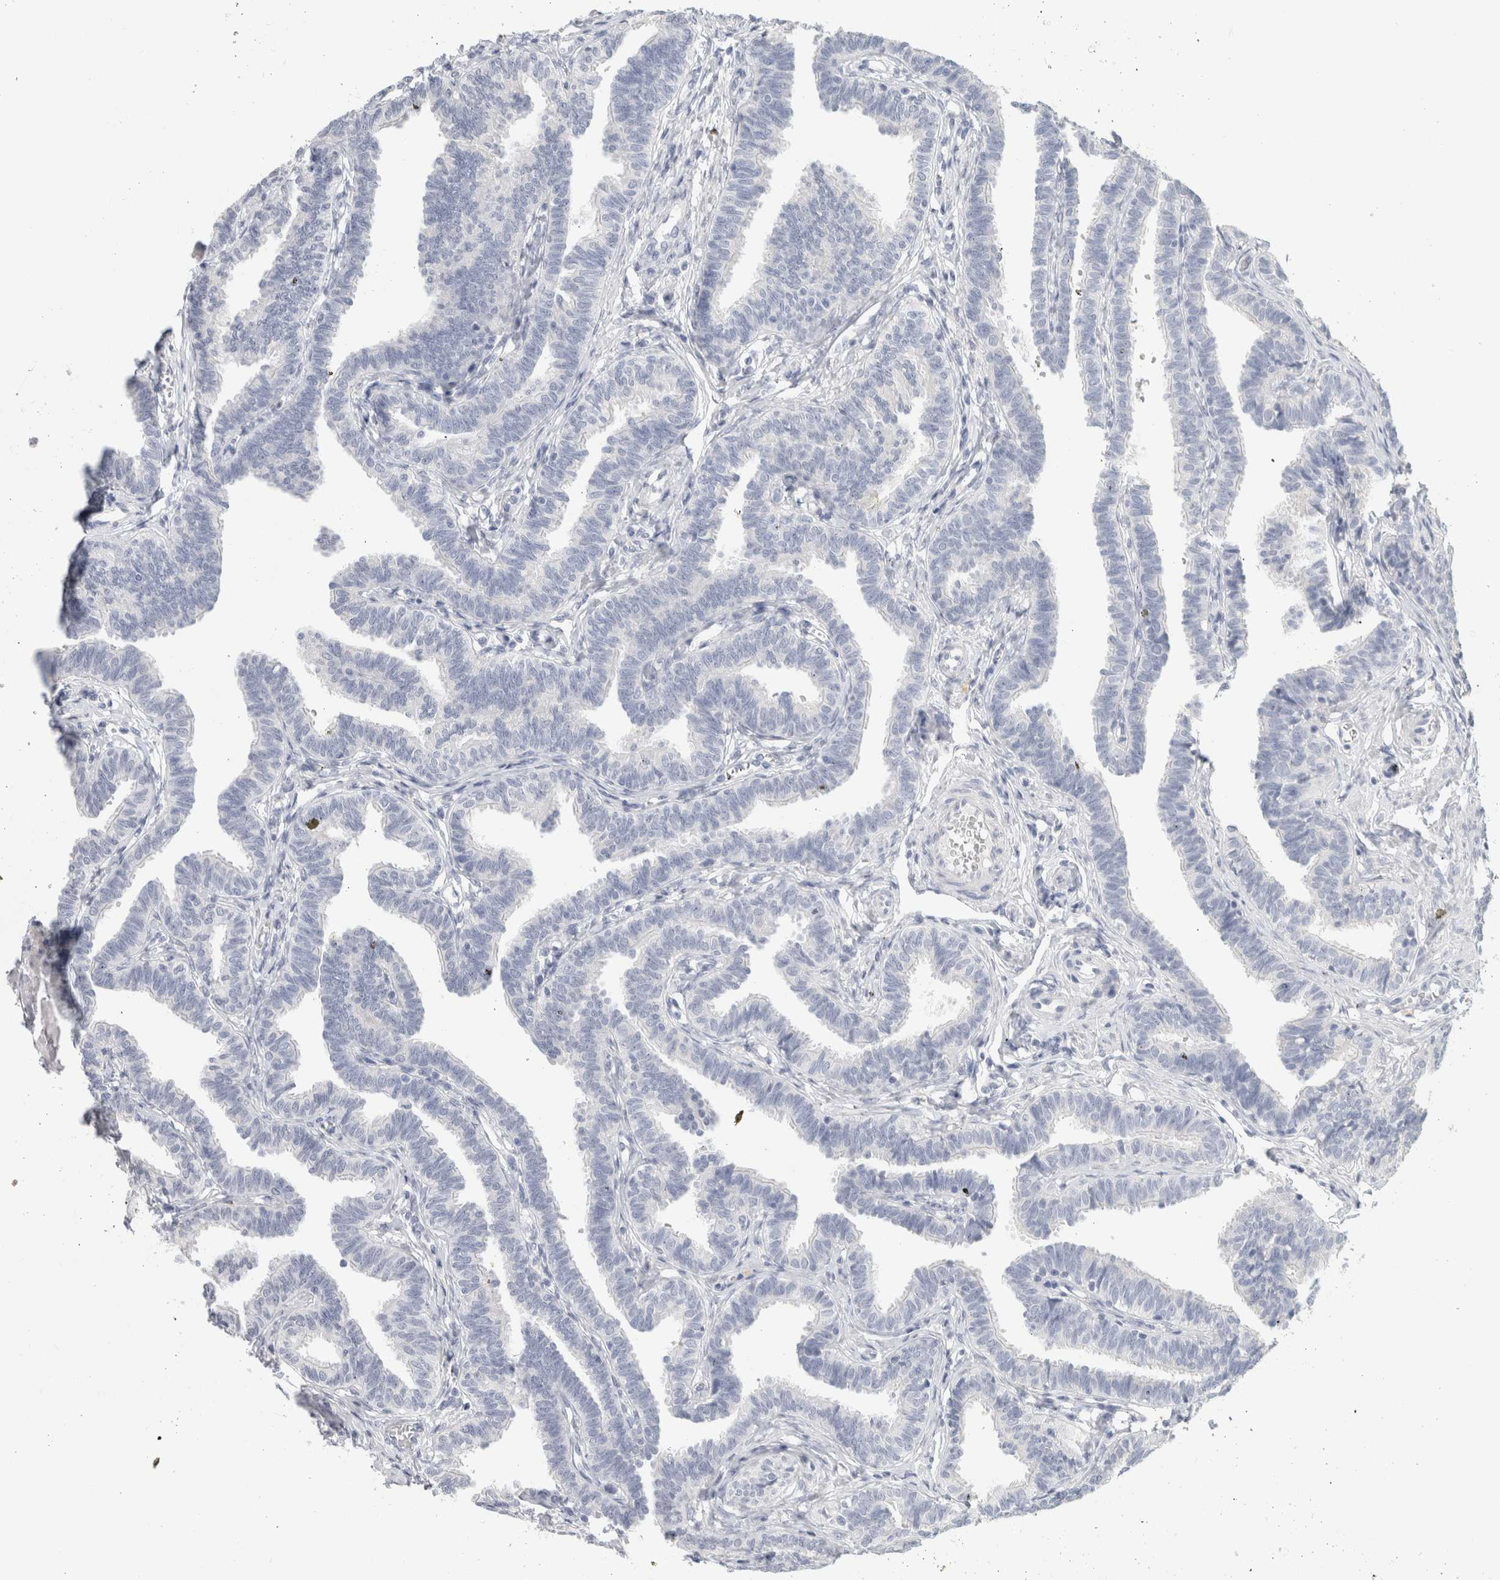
{"staining": {"intensity": "negative", "quantity": "none", "location": "none"}, "tissue": "fallopian tube", "cell_type": "Glandular cells", "image_type": "normal", "snomed": [{"axis": "morphology", "description": "Normal tissue, NOS"}, {"axis": "topography", "description": "Fallopian tube"}, {"axis": "topography", "description": "Ovary"}], "caption": "High power microscopy image of an immunohistochemistry (IHC) micrograph of benign fallopian tube, revealing no significant positivity in glandular cells. Nuclei are stained in blue.", "gene": "SLC6A1", "patient": {"sex": "female", "age": 23}}